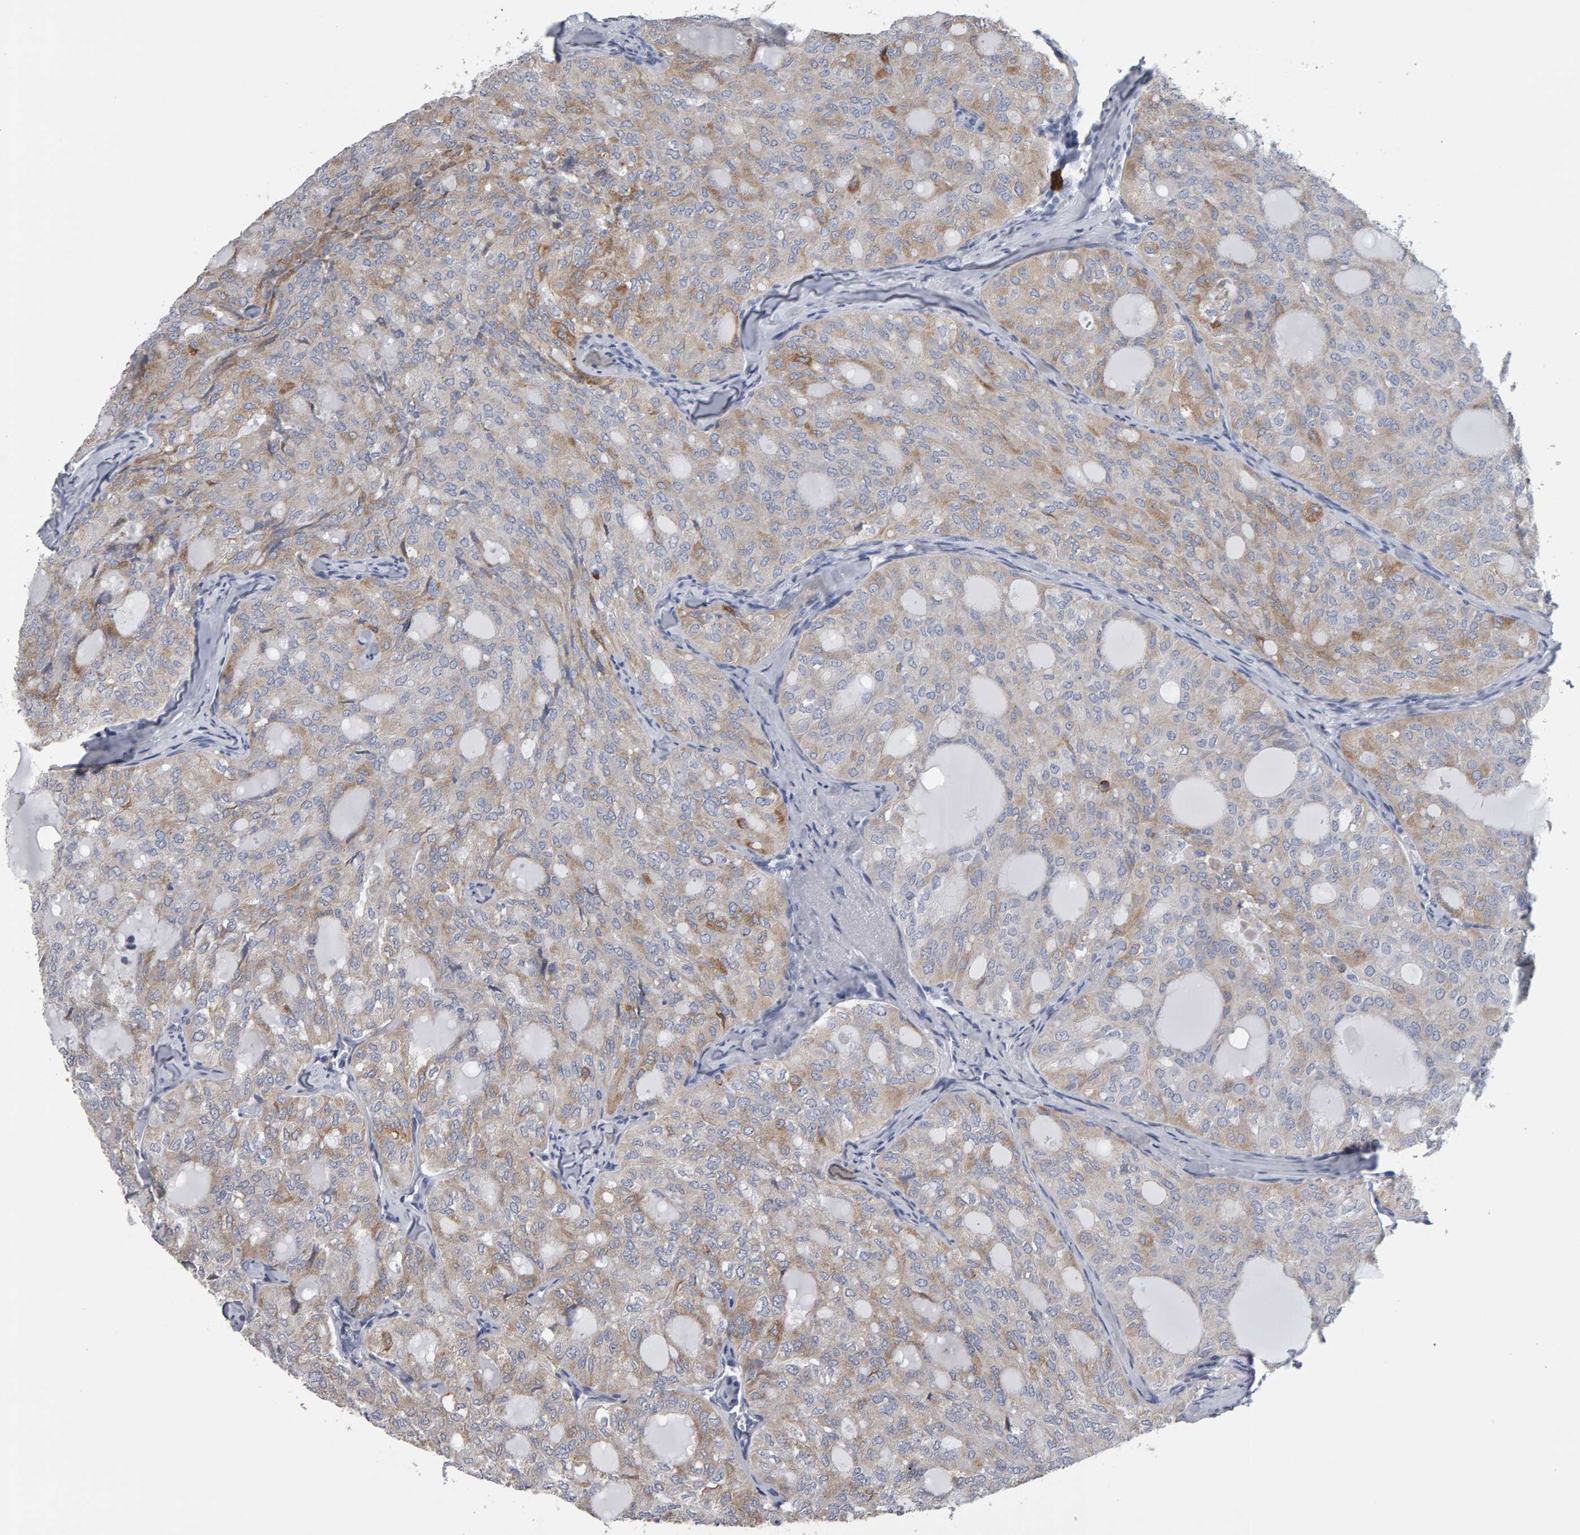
{"staining": {"intensity": "weak", "quantity": "25%-75%", "location": "cytoplasmic/membranous"}, "tissue": "thyroid cancer", "cell_type": "Tumor cells", "image_type": "cancer", "snomed": [{"axis": "morphology", "description": "Follicular adenoma carcinoma, NOS"}, {"axis": "topography", "description": "Thyroid gland"}], "caption": "Follicular adenoma carcinoma (thyroid) was stained to show a protein in brown. There is low levels of weak cytoplasmic/membranous expression in approximately 25%-75% of tumor cells.", "gene": "CD38", "patient": {"sex": "male", "age": 75}}